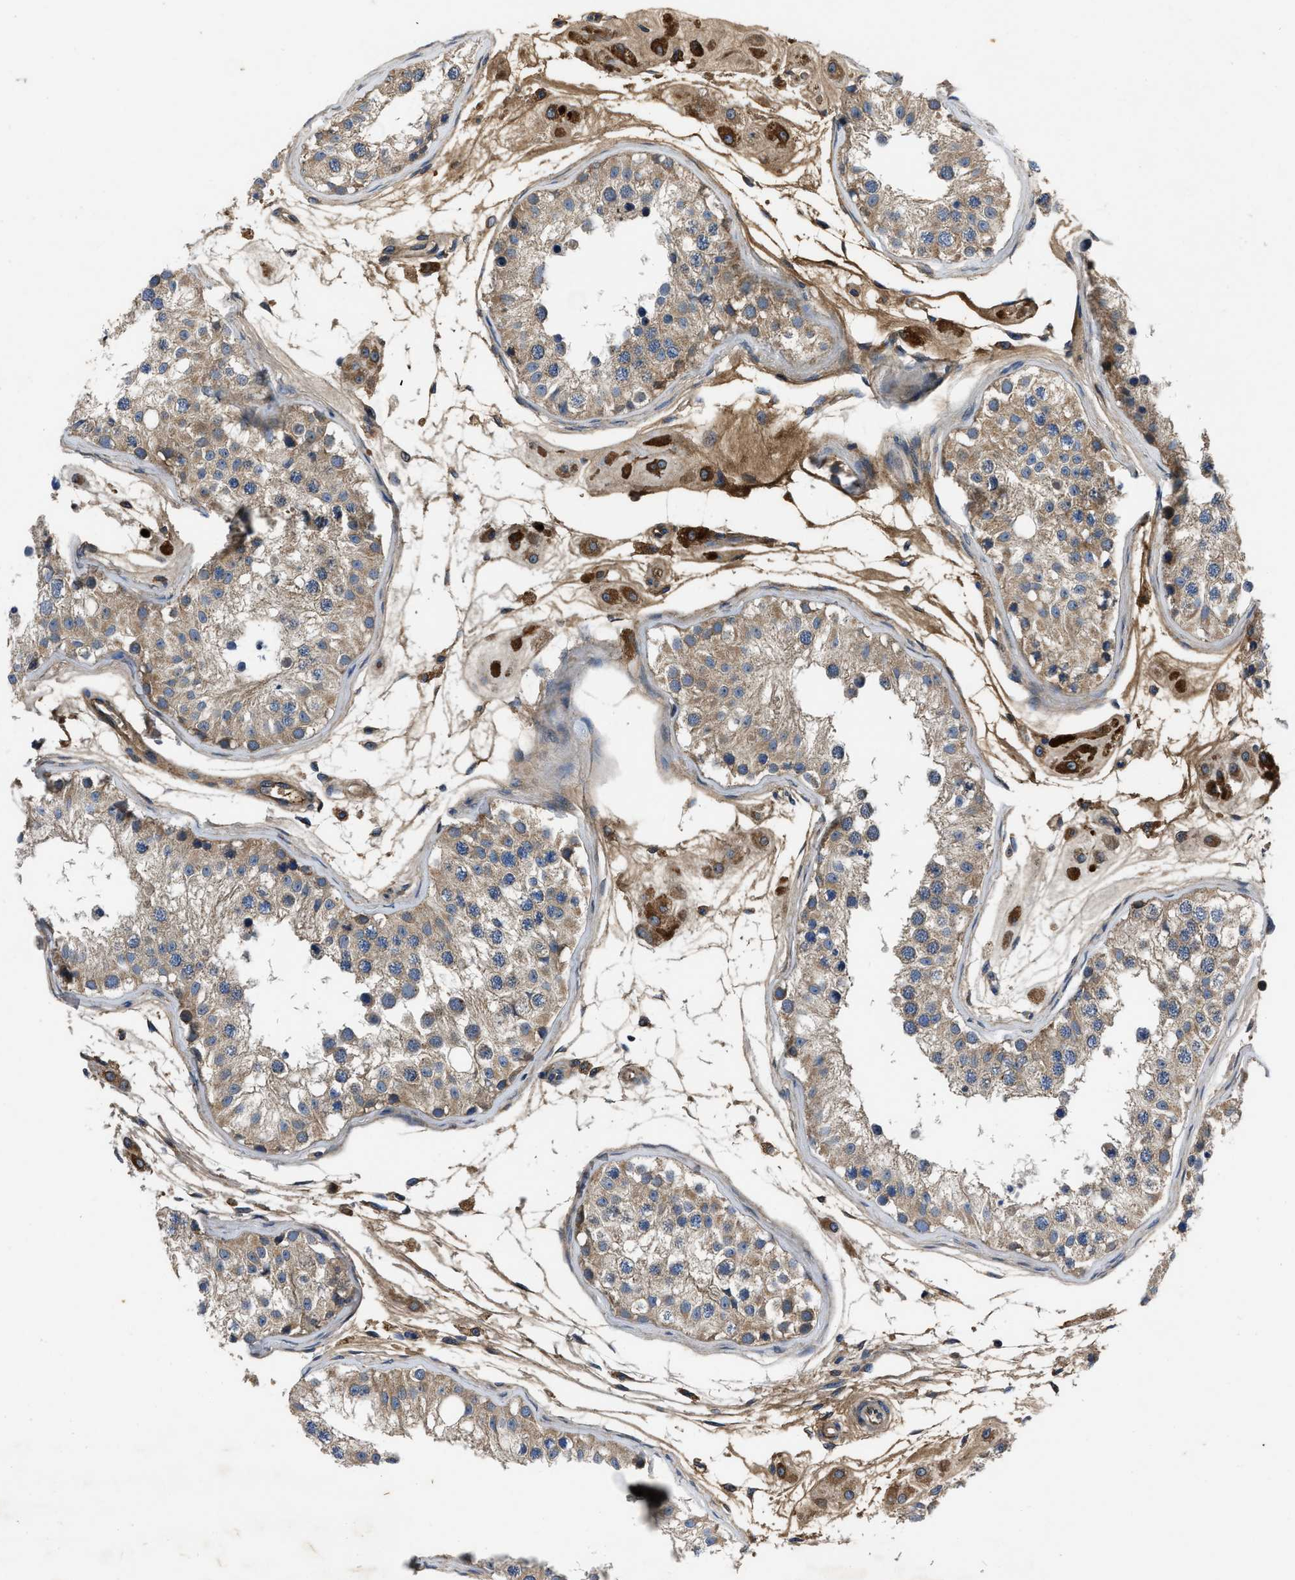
{"staining": {"intensity": "moderate", "quantity": ">75%", "location": "cytoplasmic/membranous"}, "tissue": "testis", "cell_type": "Cells in seminiferous ducts", "image_type": "normal", "snomed": [{"axis": "morphology", "description": "Normal tissue, NOS"}, {"axis": "morphology", "description": "Adenocarcinoma, metastatic, NOS"}, {"axis": "topography", "description": "Testis"}], "caption": "Unremarkable testis reveals moderate cytoplasmic/membranous positivity in about >75% of cells in seminiferous ducts, visualized by immunohistochemistry.", "gene": "ERC1", "patient": {"sex": "male", "age": 26}}